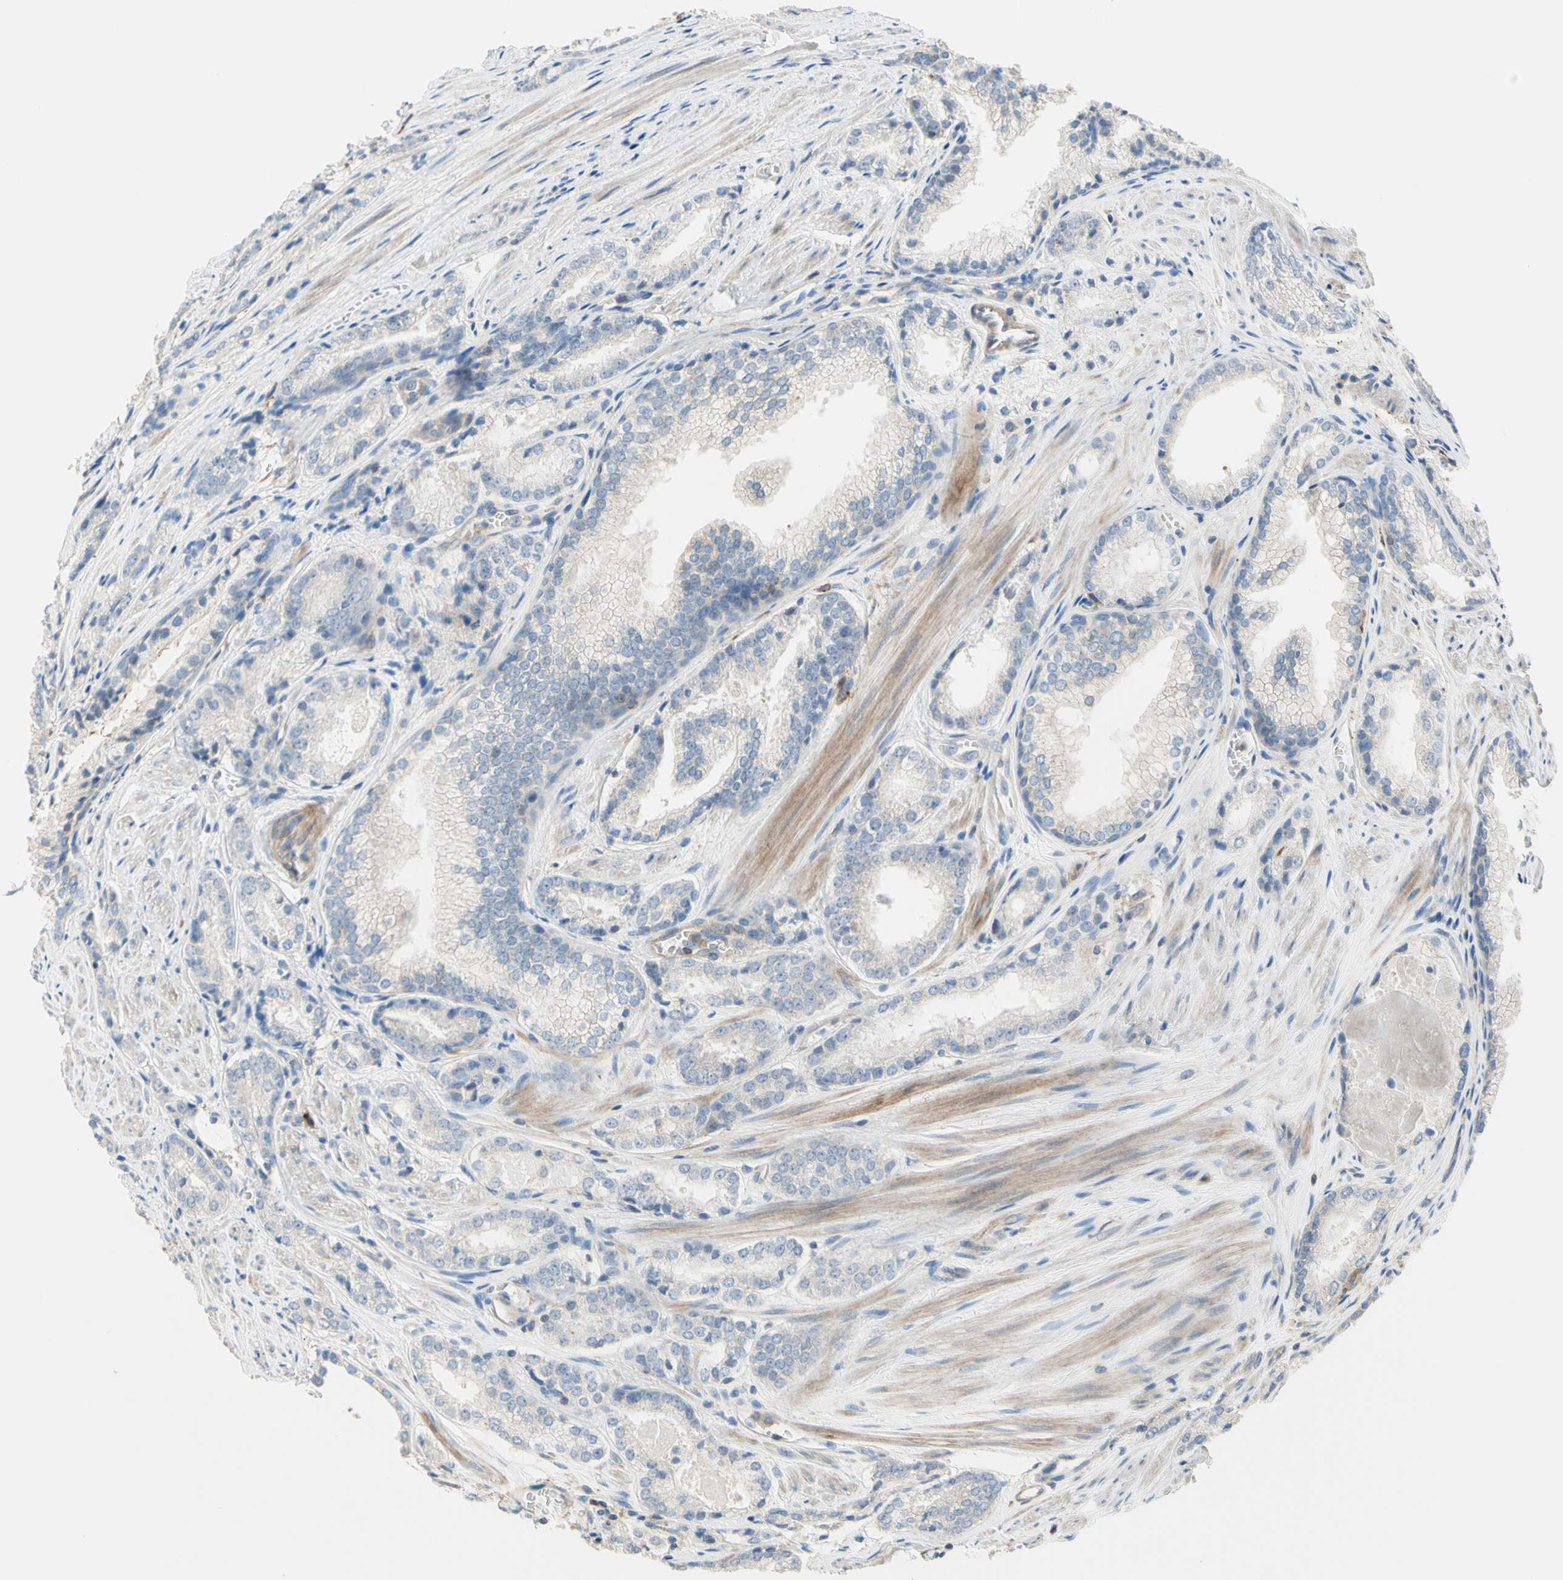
{"staining": {"intensity": "negative", "quantity": "none", "location": "none"}, "tissue": "prostate cancer", "cell_type": "Tumor cells", "image_type": "cancer", "snomed": [{"axis": "morphology", "description": "Adenocarcinoma, Low grade"}, {"axis": "topography", "description": "Prostate"}], "caption": "Prostate cancer (adenocarcinoma (low-grade)) stained for a protein using IHC displays no expression tumor cells.", "gene": "SEMA4C", "patient": {"sex": "male", "age": 60}}